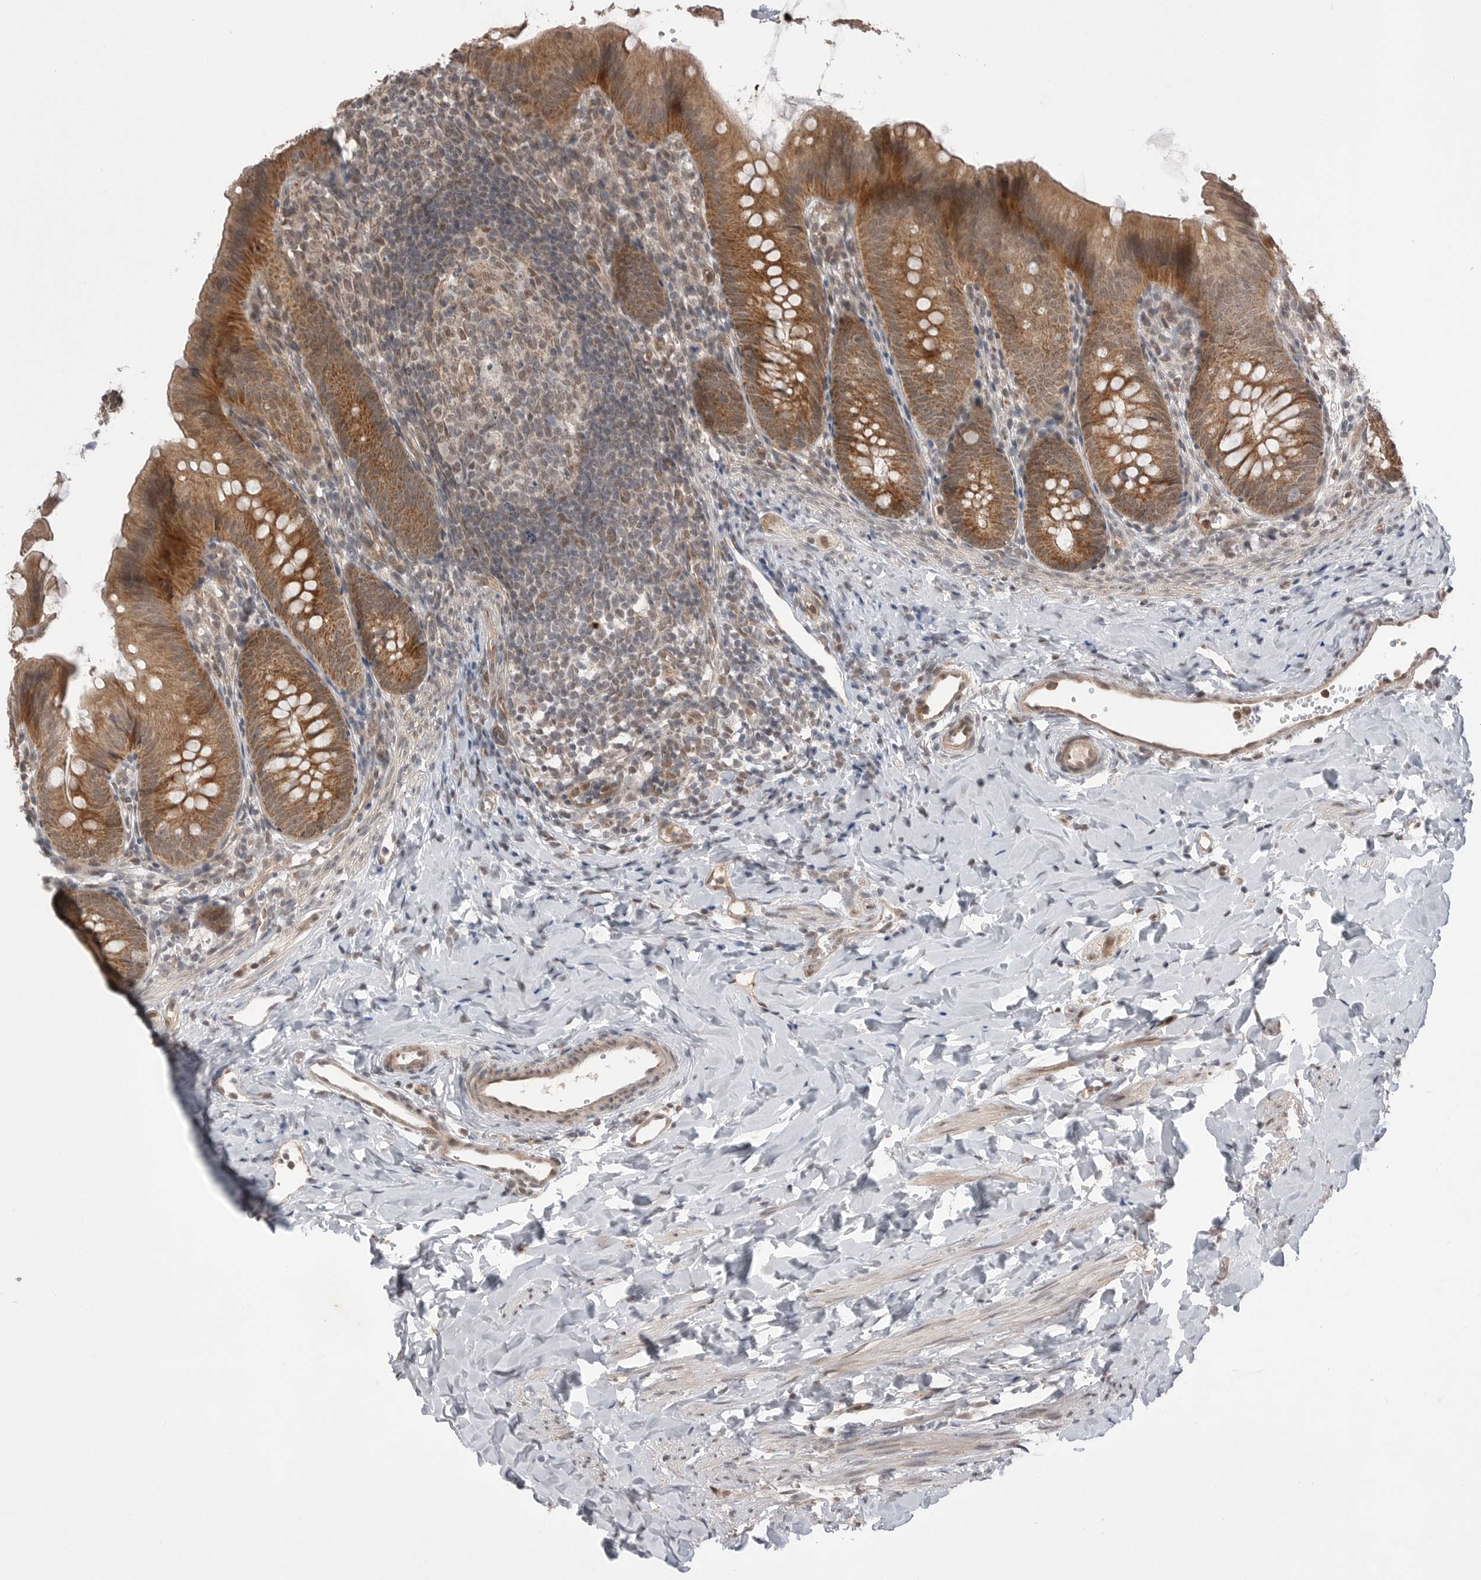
{"staining": {"intensity": "strong", "quantity": ">75%", "location": "cytoplasmic/membranous"}, "tissue": "appendix", "cell_type": "Glandular cells", "image_type": "normal", "snomed": [{"axis": "morphology", "description": "Normal tissue, NOS"}, {"axis": "topography", "description": "Appendix"}], "caption": "Immunohistochemical staining of unremarkable appendix shows strong cytoplasmic/membranous protein positivity in approximately >75% of glandular cells. Using DAB (brown) and hematoxylin (blue) stains, captured at high magnification using brightfield microscopy.", "gene": "NTAQ1", "patient": {"sex": "male", "age": 1}}